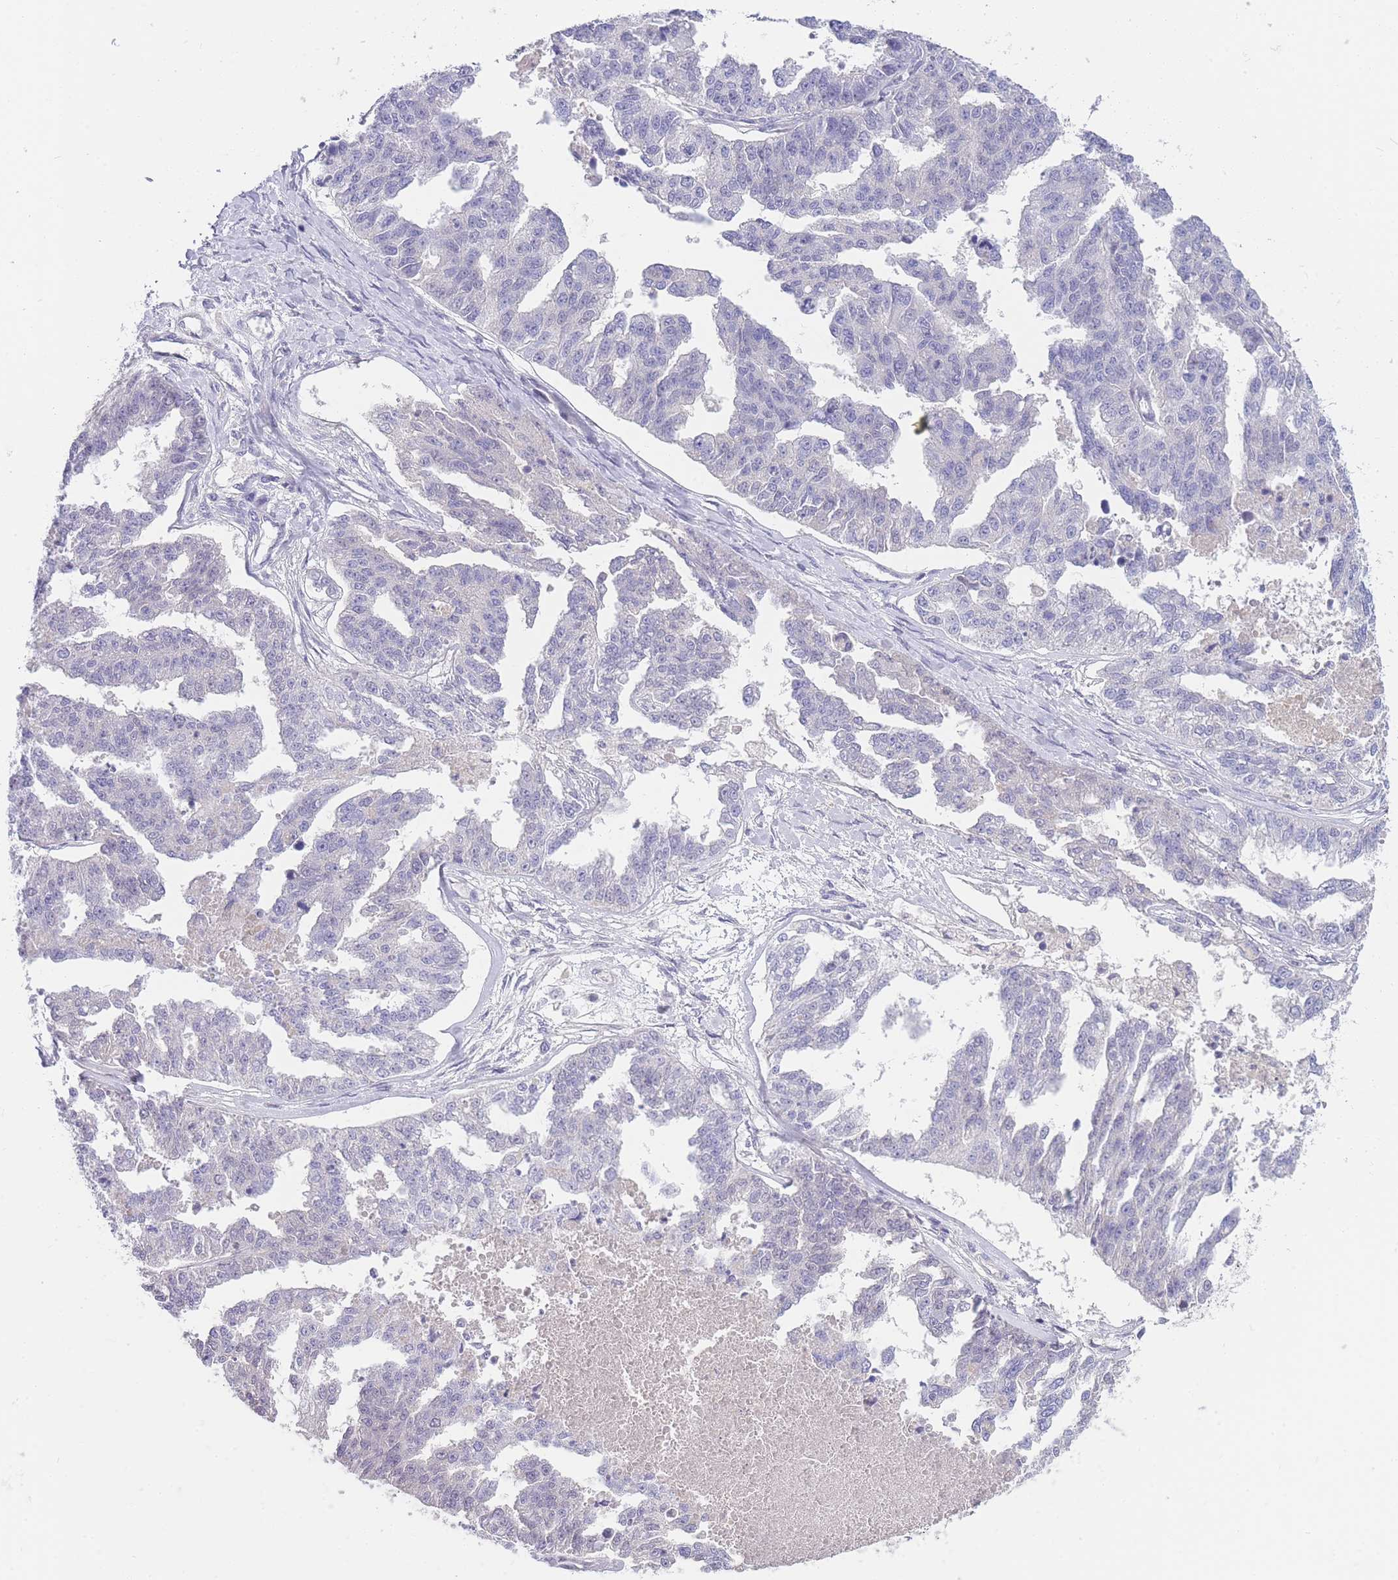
{"staining": {"intensity": "negative", "quantity": "none", "location": "none"}, "tissue": "ovarian cancer", "cell_type": "Tumor cells", "image_type": "cancer", "snomed": [{"axis": "morphology", "description": "Cystadenocarcinoma, serous, NOS"}, {"axis": "topography", "description": "Ovary"}], "caption": "This is a micrograph of immunohistochemistry staining of ovarian cancer (serous cystadenocarcinoma), which shows no expression in tumor cells.", "gene": "PRR23B", "patient": {"sex": "female", "age": 58}}